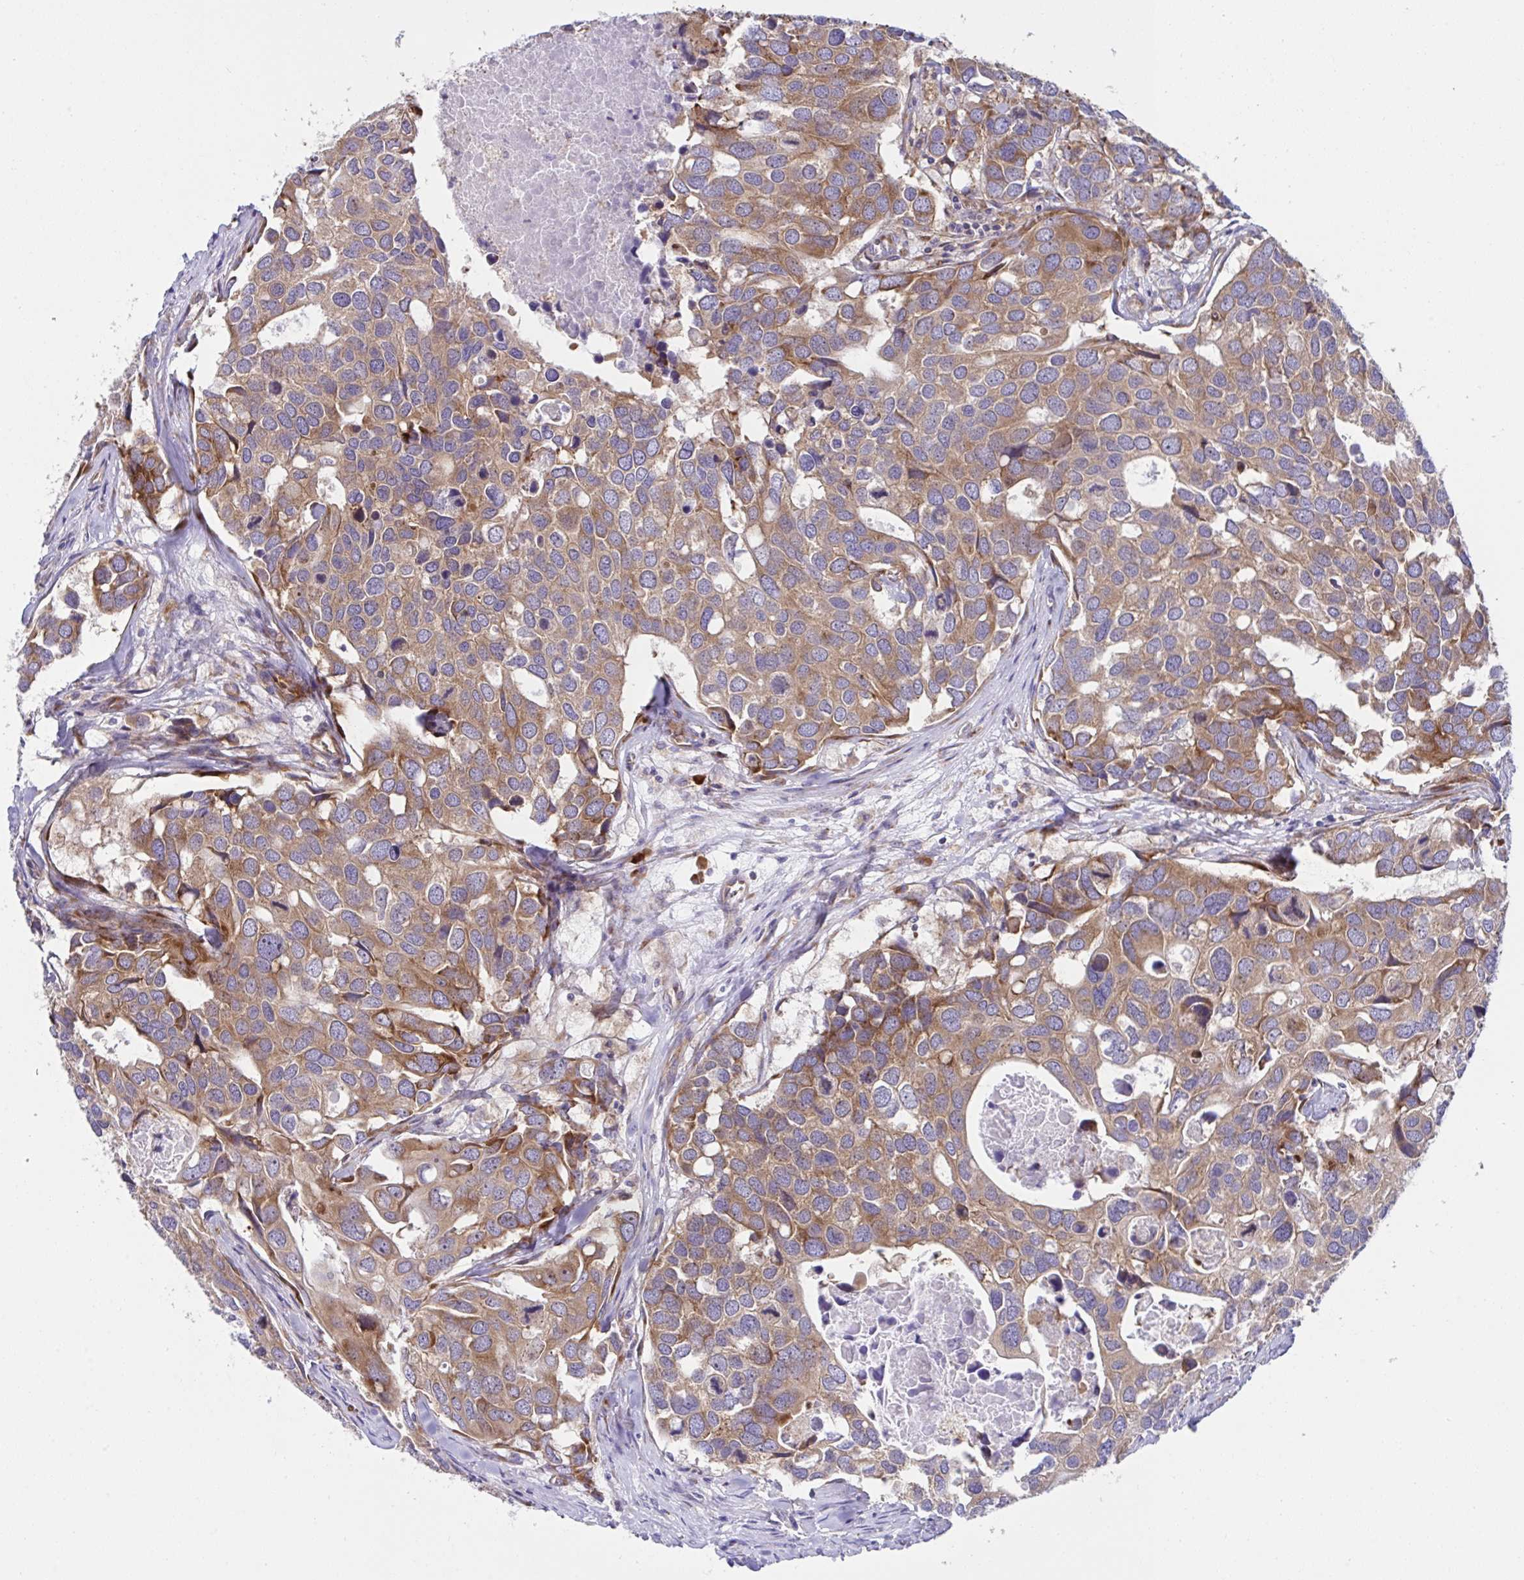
{"staining": {"intensity": "moderate", "quantity": ">75%", "location": "cytoplasmic/membranous"}, "tissue": "breast cancer", "cell_type": "Tumor cells", "image_type": "cancer", "snomed": [{"axis": "morphology", "description": "Duct carcinoma"}, {"axis": "topography", "description": "Breast"}], "caption": "Breast cancer (infiltrating ductal carcinoma) tissue shows moderate cytoplasmic/membranous positivity in about >75% of tumor cells", "gene": "FAU", "patient": {"sex": "female", "age": 83}}